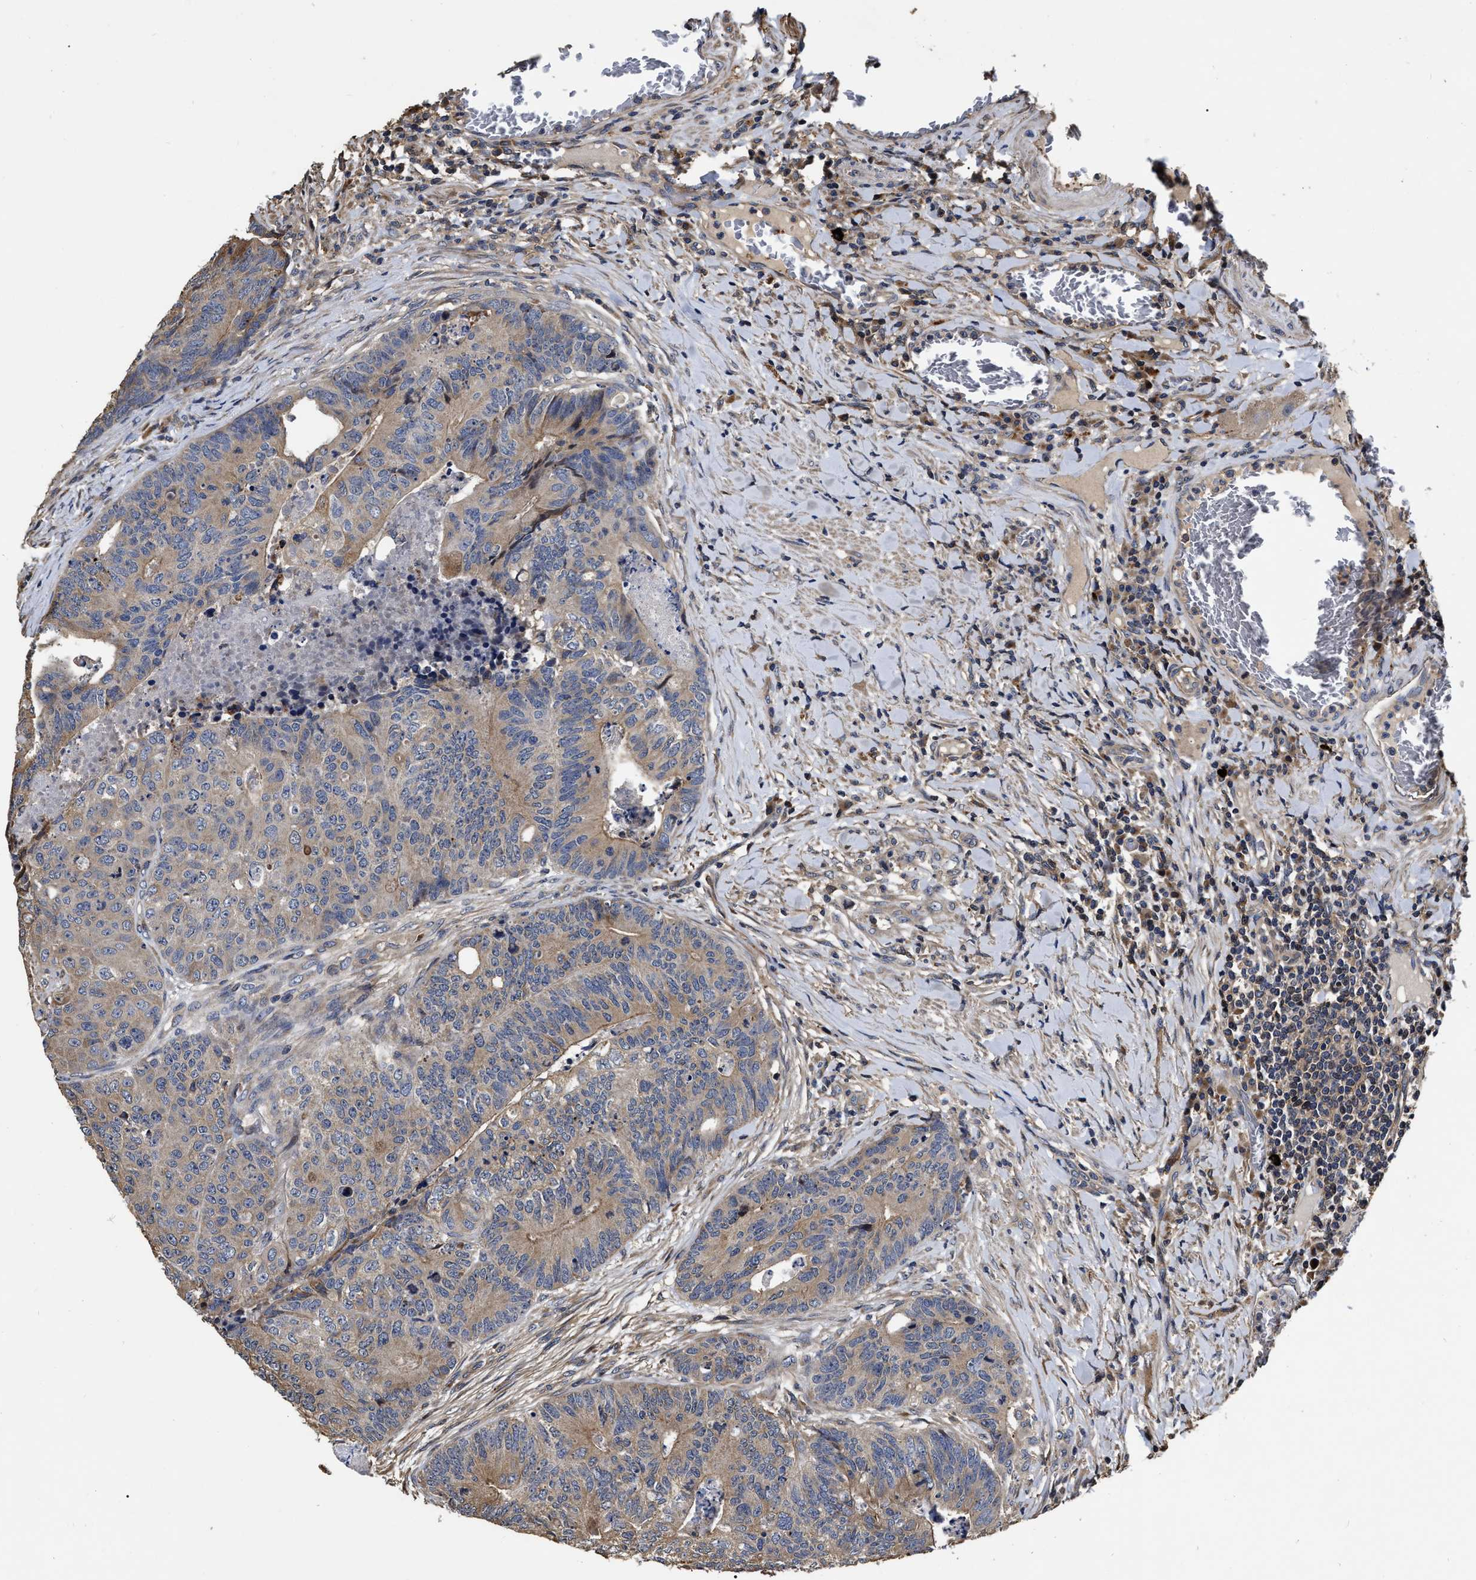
{"staining": {"intensity": "weak", "quantity": ">75%", "location": "cytoplasmic/membranous"}, "tissue": "colorectal cancer", "cell_type": "Tumor cells", "image_type": "cancer", "snomed": [{"axis": "morphology", "description": "Adenocarcinoma, NOS"}, {"axis": "topography", "description": "Colon"}], "caption": "Weak cytoplasmic/membranous protein positivity is identified in about >75% of tumor cells in adenocarcinoma (colorectal).", "gene": "ABCG8", "patient": {"sex": "female", "age": 67}}